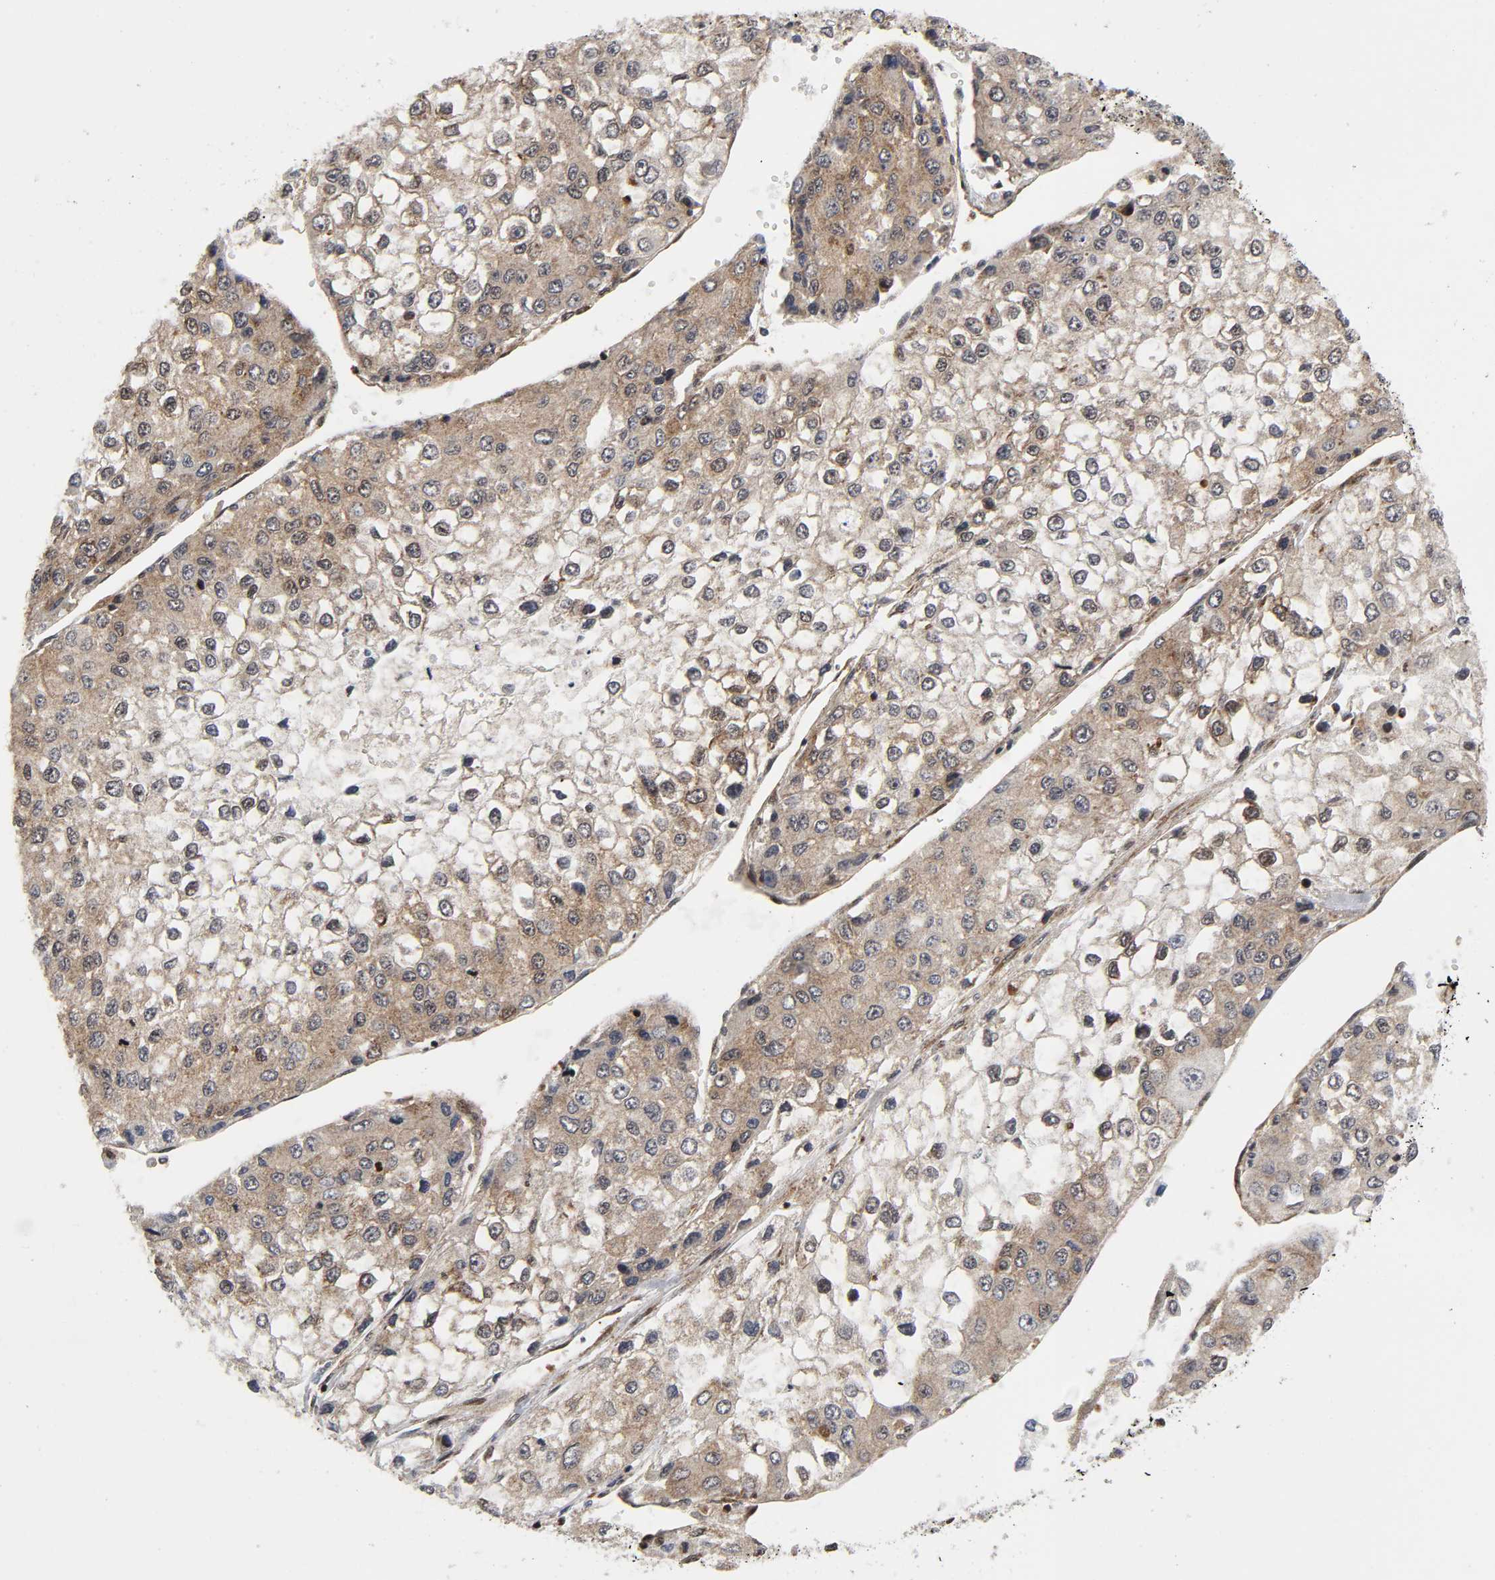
{"staining": {"intensity": "weak", "quantity": "<25%", "location": "cytoplasmic/membranous,nuclear"}, "tissue": "liver cancer", "cell_type": "Tumor cells", "image_type": "cancer", "snomed": [{"axis": "morphology", "description": "Carcinoma, Hepatocellular, NOS"}, {"axis": "topography", "description": "Liver"}], "caption": "IHC of liver cancer (hepatocellular carcinoma) reveals no staining in tumor cells.", "gene": "MAPK1", "patient": {"sex": "female", "age": 66}}